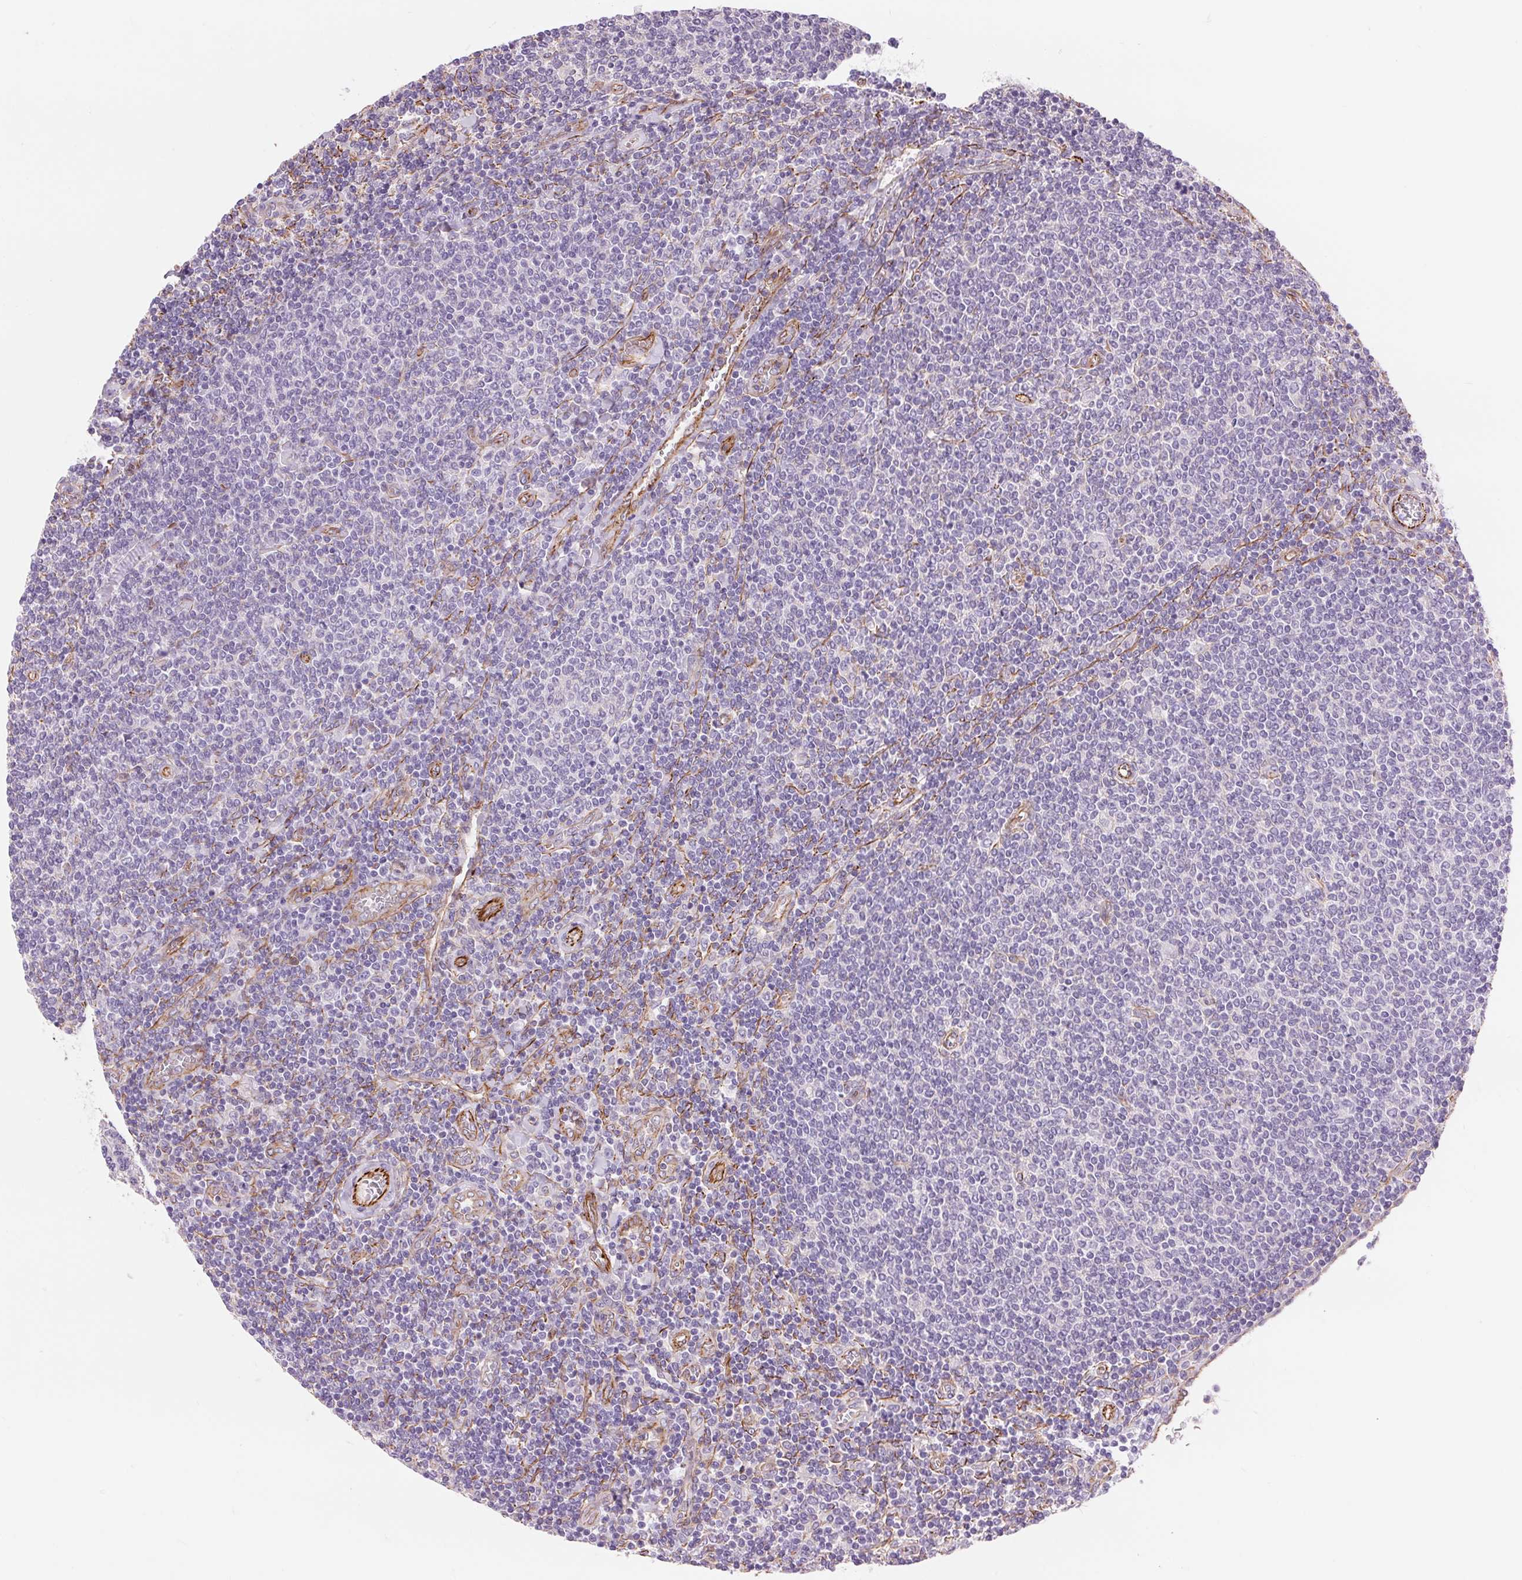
{"staining": {"intensity": "negative", "quantity": "none", "location": "none"}, "tissue": "lymphoma", "cell_type": "Tumor cells", "image_type": "cancer", "snomed": [{"axis": "morphology", "description": "Malignant lymphoma, non-Hodgkin's type, Low grade"}, {"axis": "topography", "description": "Lymph node"}], "caption": "Tumor cells are negative for protein expression in human lymphoma.", "gene": "DIXDC1", "patient": {"sex": "male", "age": 52}}